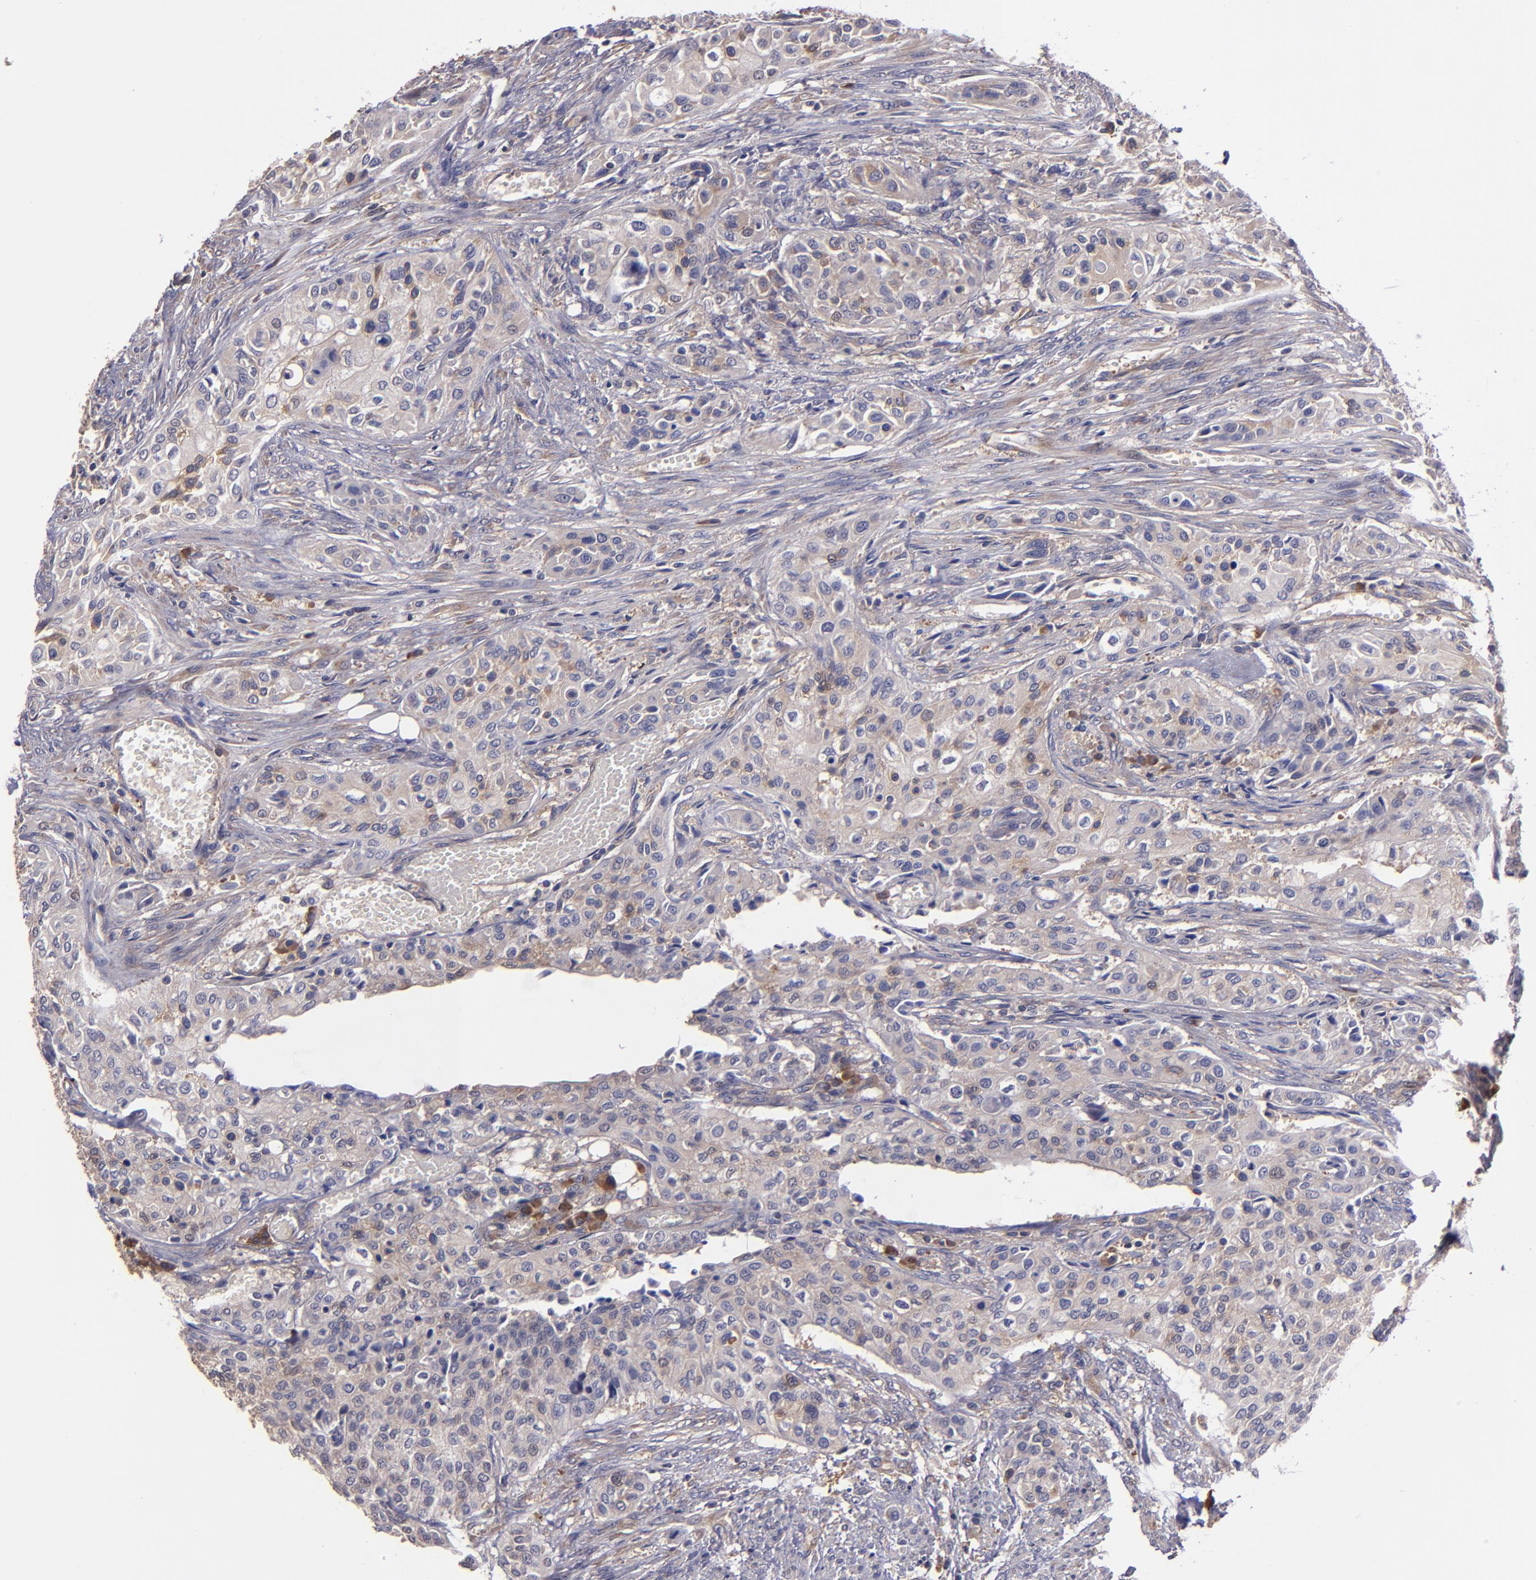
{"staining": {"intensity": "moderate", "quantity": "25%-75%", "location": "cytoplasmic/membranous"}, "tissue": "urothelial cancer", "cell_type": "Tumor cells", "image_type": "cancer", "snomed": [{"axis": "morphology", "description": "Urothelial carcinoma, High grade"}, {"axis": "topography", "description": "Urinary bladder"}], "caption": "Approximately 25%-75% of tumor cells in human urothelial cancer exhibit moderate cytoplasmic/membranous protein expression as visualized by brown immunohistochemical staining.", "gene": "CARS1", "patient": {"sex": "male", "age": 74}}